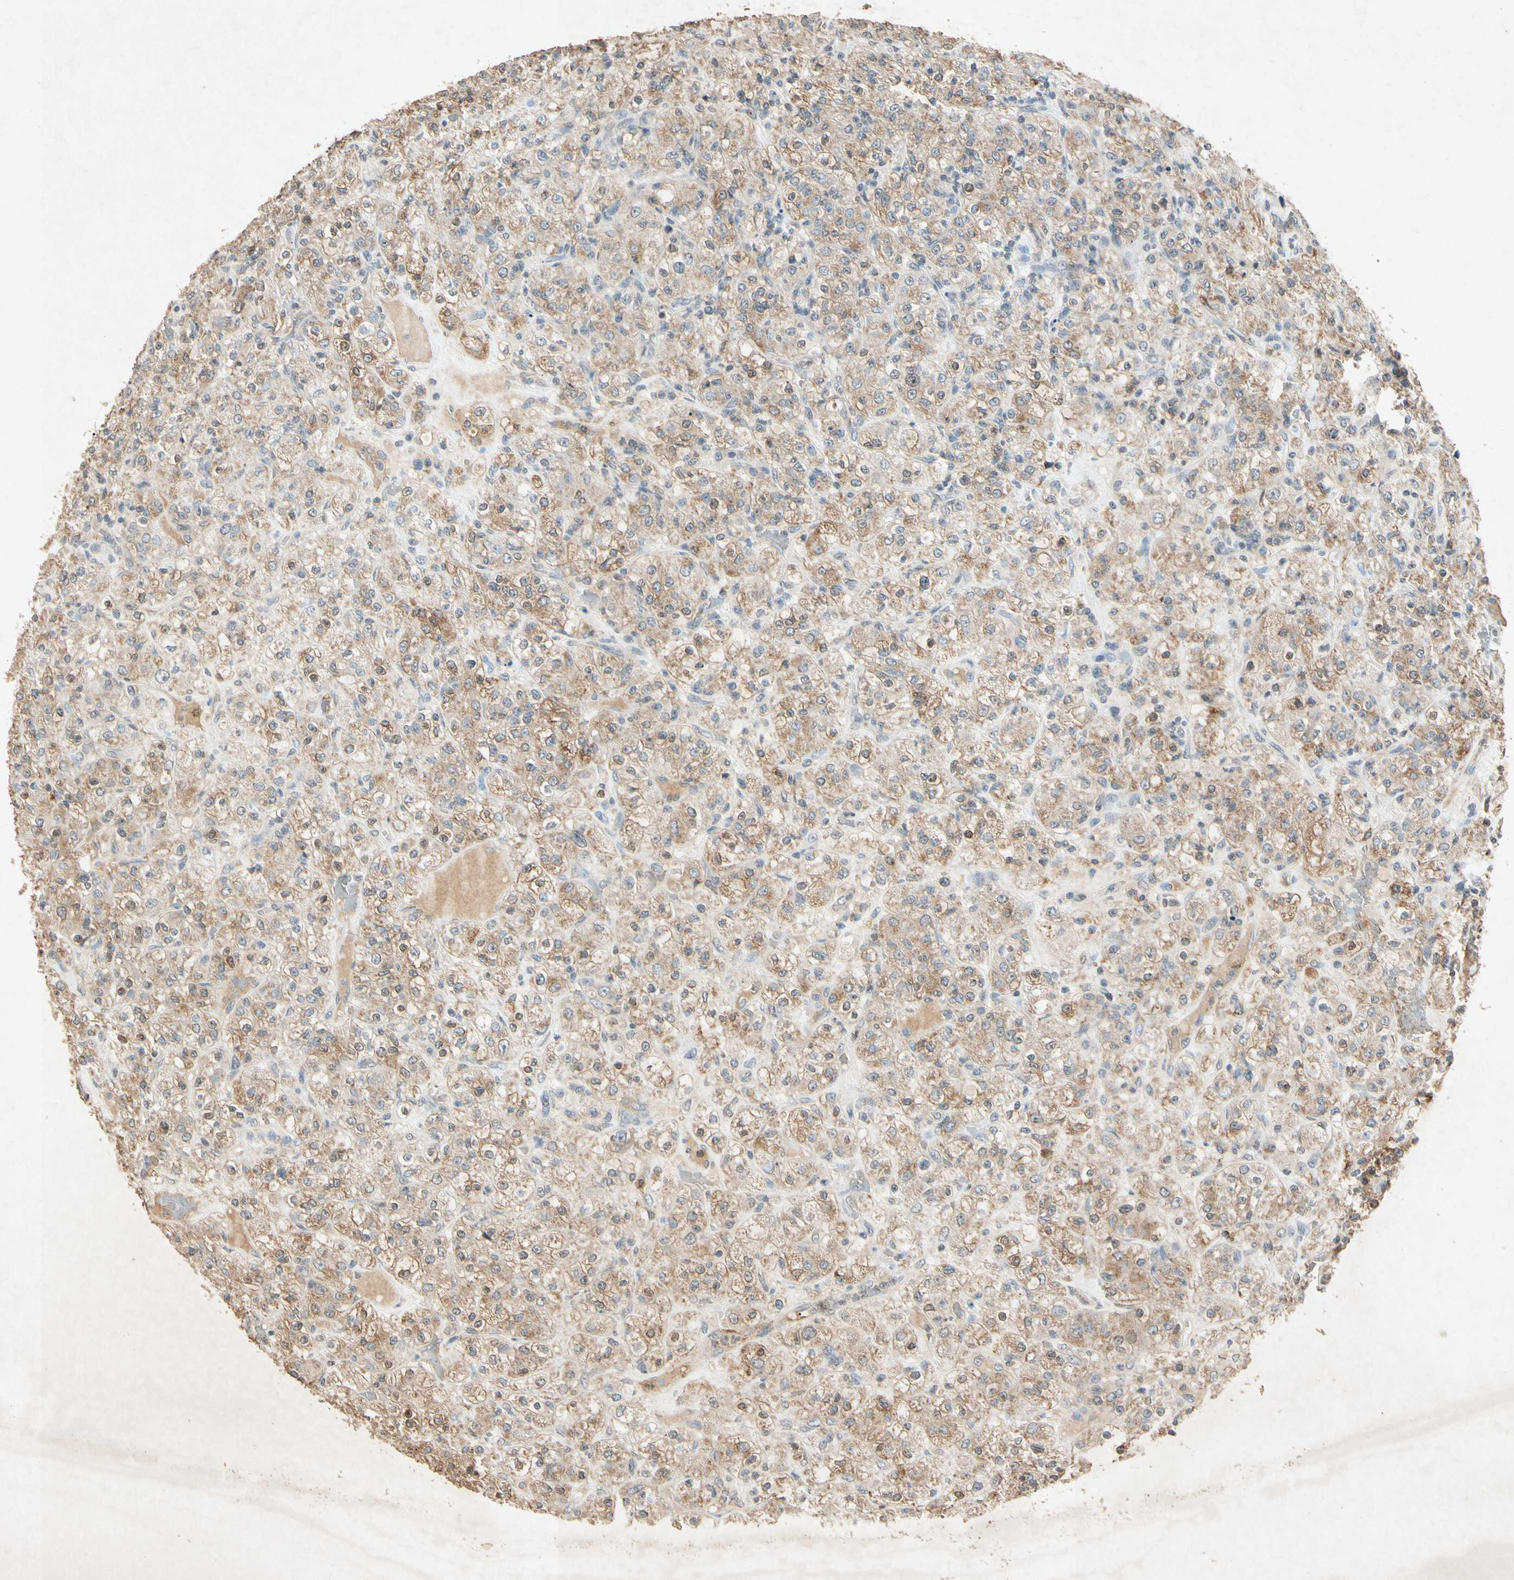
{"staining": {"intensity": "weak", "quantity": "25%-75%", "location": "cytoplasmic/membranous"}, "tissue": "renal cancer", "cell_type": "Tumor cells", "image_type": "cancer", "snomed": [{"axis": "morphology", "description": "Normal tissue, NOS"}, {"axis": "morphology", "description": "Adenocarcinoma, NOS"}, {"axis": "topography", "description": "Kidney"}], "caption": "Protein staining of adenocarcinoma (renal) tissue displays weak cytoplasmic/membranous positivity in approximately 25%-75% of tumor cells. (DAB (3,3'-diaminobenzidine) IHC, brown staining for protein, blue staining for nuclei).", "gene": "MSRB1", "patient": {"sex": "female", "age": 72}}